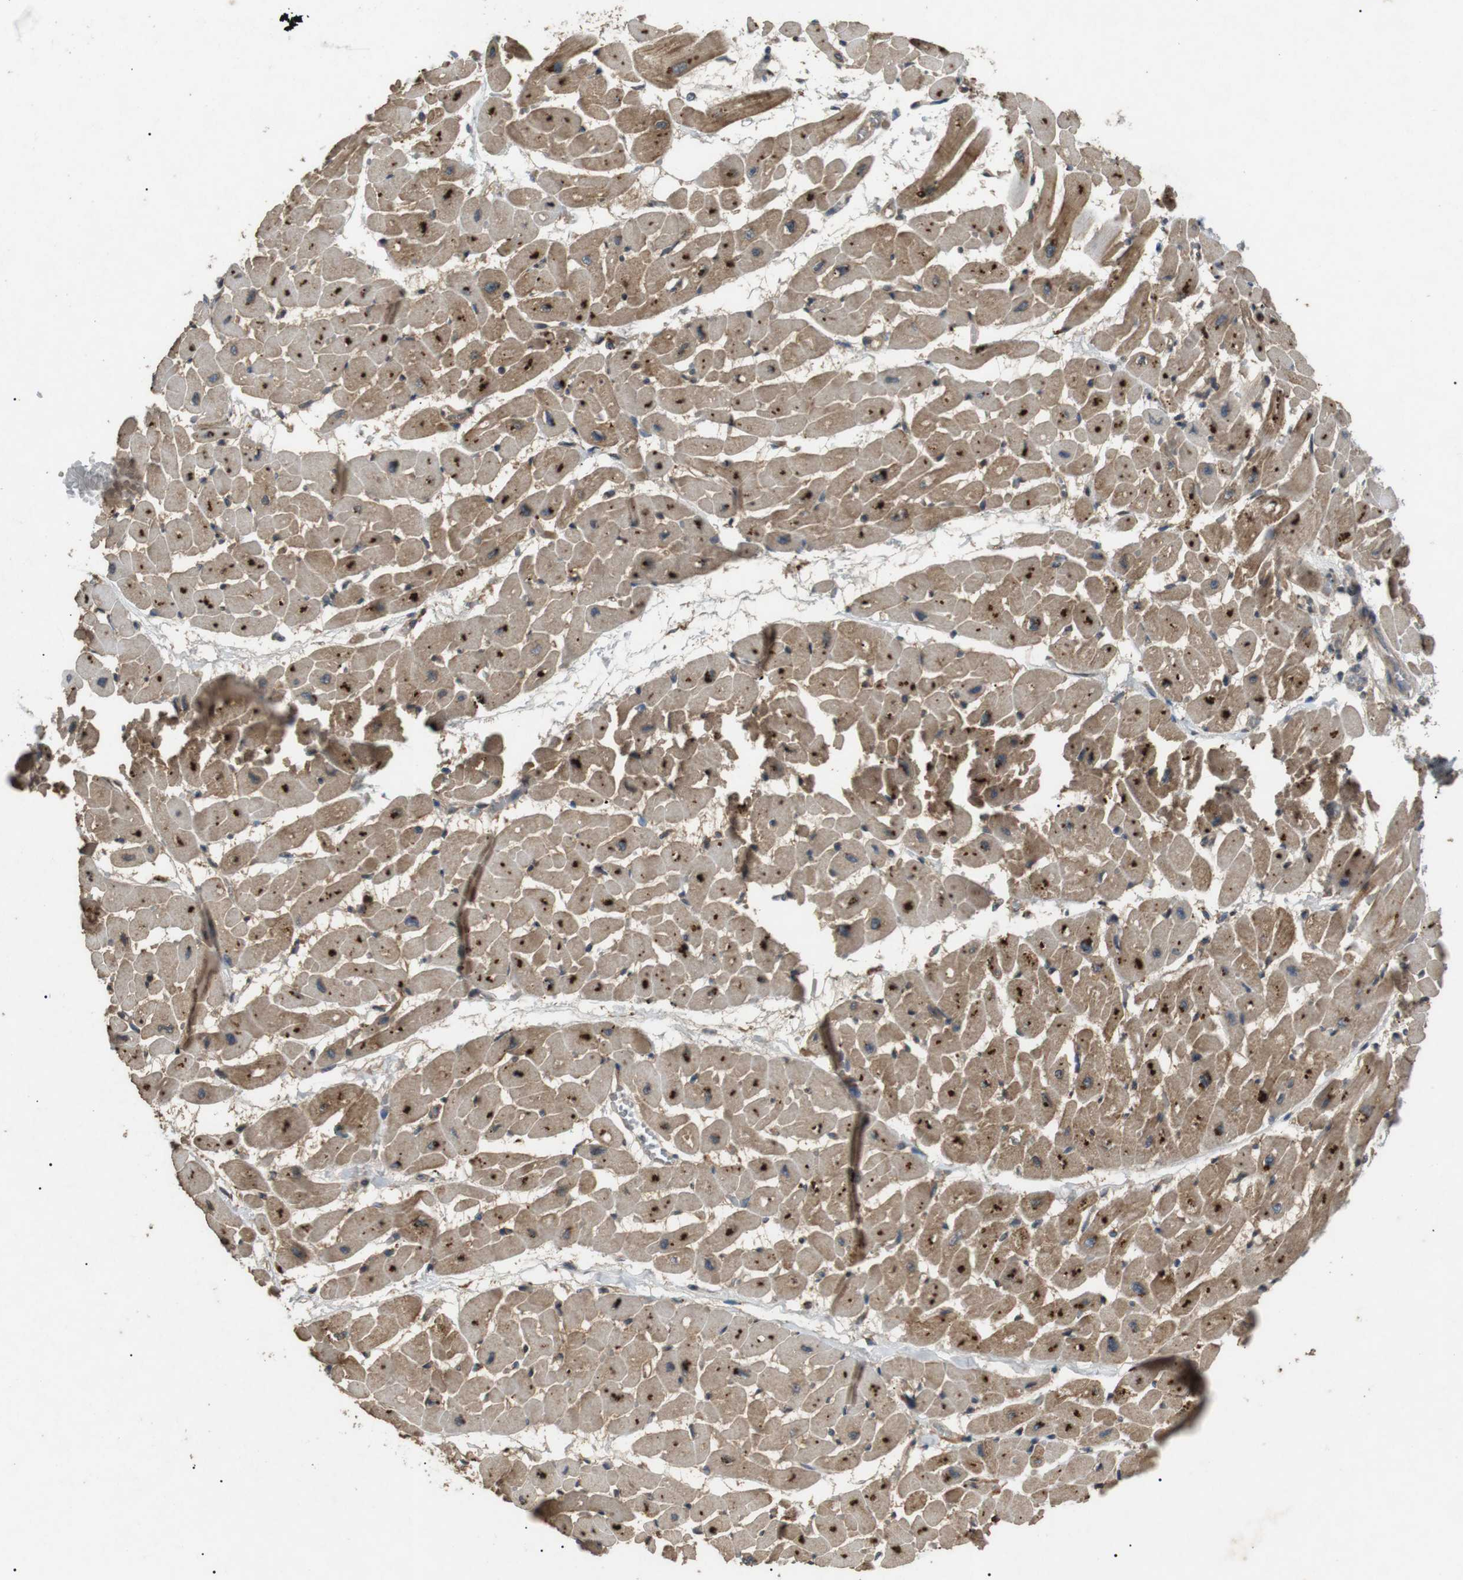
{"staining": {"intensity": "moderate", "quantity": ">75%", "location": "cytoplasmic/membranous"}, "tissue": "heart muscle", "cell_type": "Cardiomyocytes", "image_type": "normal", "snomed": [{"axis": "morphology", "description": "Normal tissue, NOS"}, {"axis": "topography", "description": "Heart"}], "caption": "Immunohistochemistry of normal human heart muscle reveals medium levels of moderate cytoplasmic/membranous staining in approximately >75% of cardiomyocytes. (DAB (3,3'-diaminobenzidine) IHC, brown staining for protein, blue staining for nuclei).", "gene": "TBC1D15", "patient": {"sex": "male", "age": 45}}